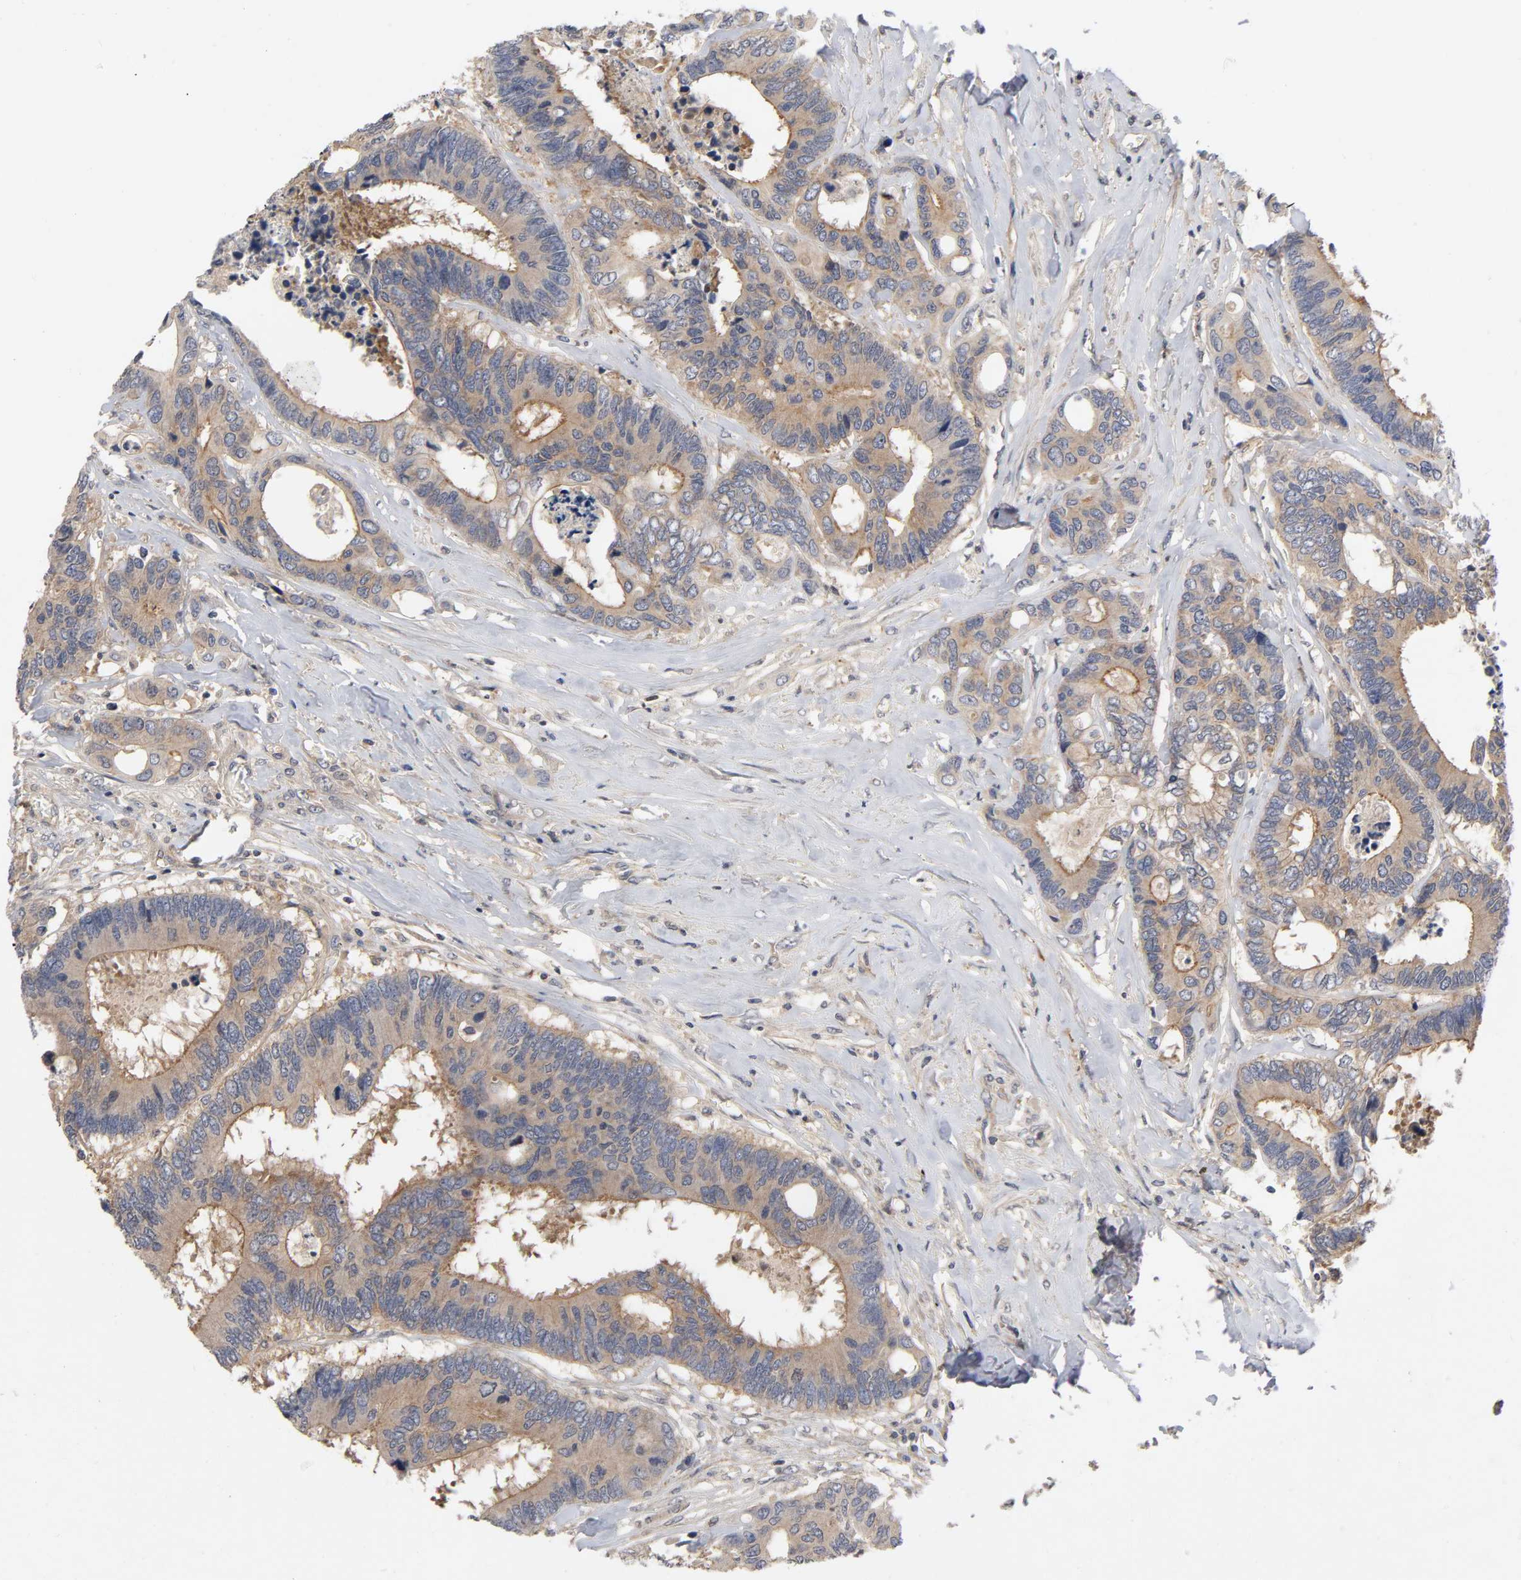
{"staining": {"intensity": "moderate", "quantity": ">75%", "location": "cytoplasmic/membranous"}, "tissue": "colorectal cancer", "cell_type": "Tumor cells", "image_type": "cancer", "snomed": [{"axis": "morphology", "description": "Adenocarcinoma, NOS"}, {"axis": "topography", "description": "Rectum"}], "caption": "A histopathology image showing moderate cytoplasmic/membranous positivity in approximately >75% of tumor cells in colorectal cancer (adenocarcinoma), as visualized by brown immunohistochemical staining.", "gene": "CPB2", "patient": {"sex": "male", "age": 55}}